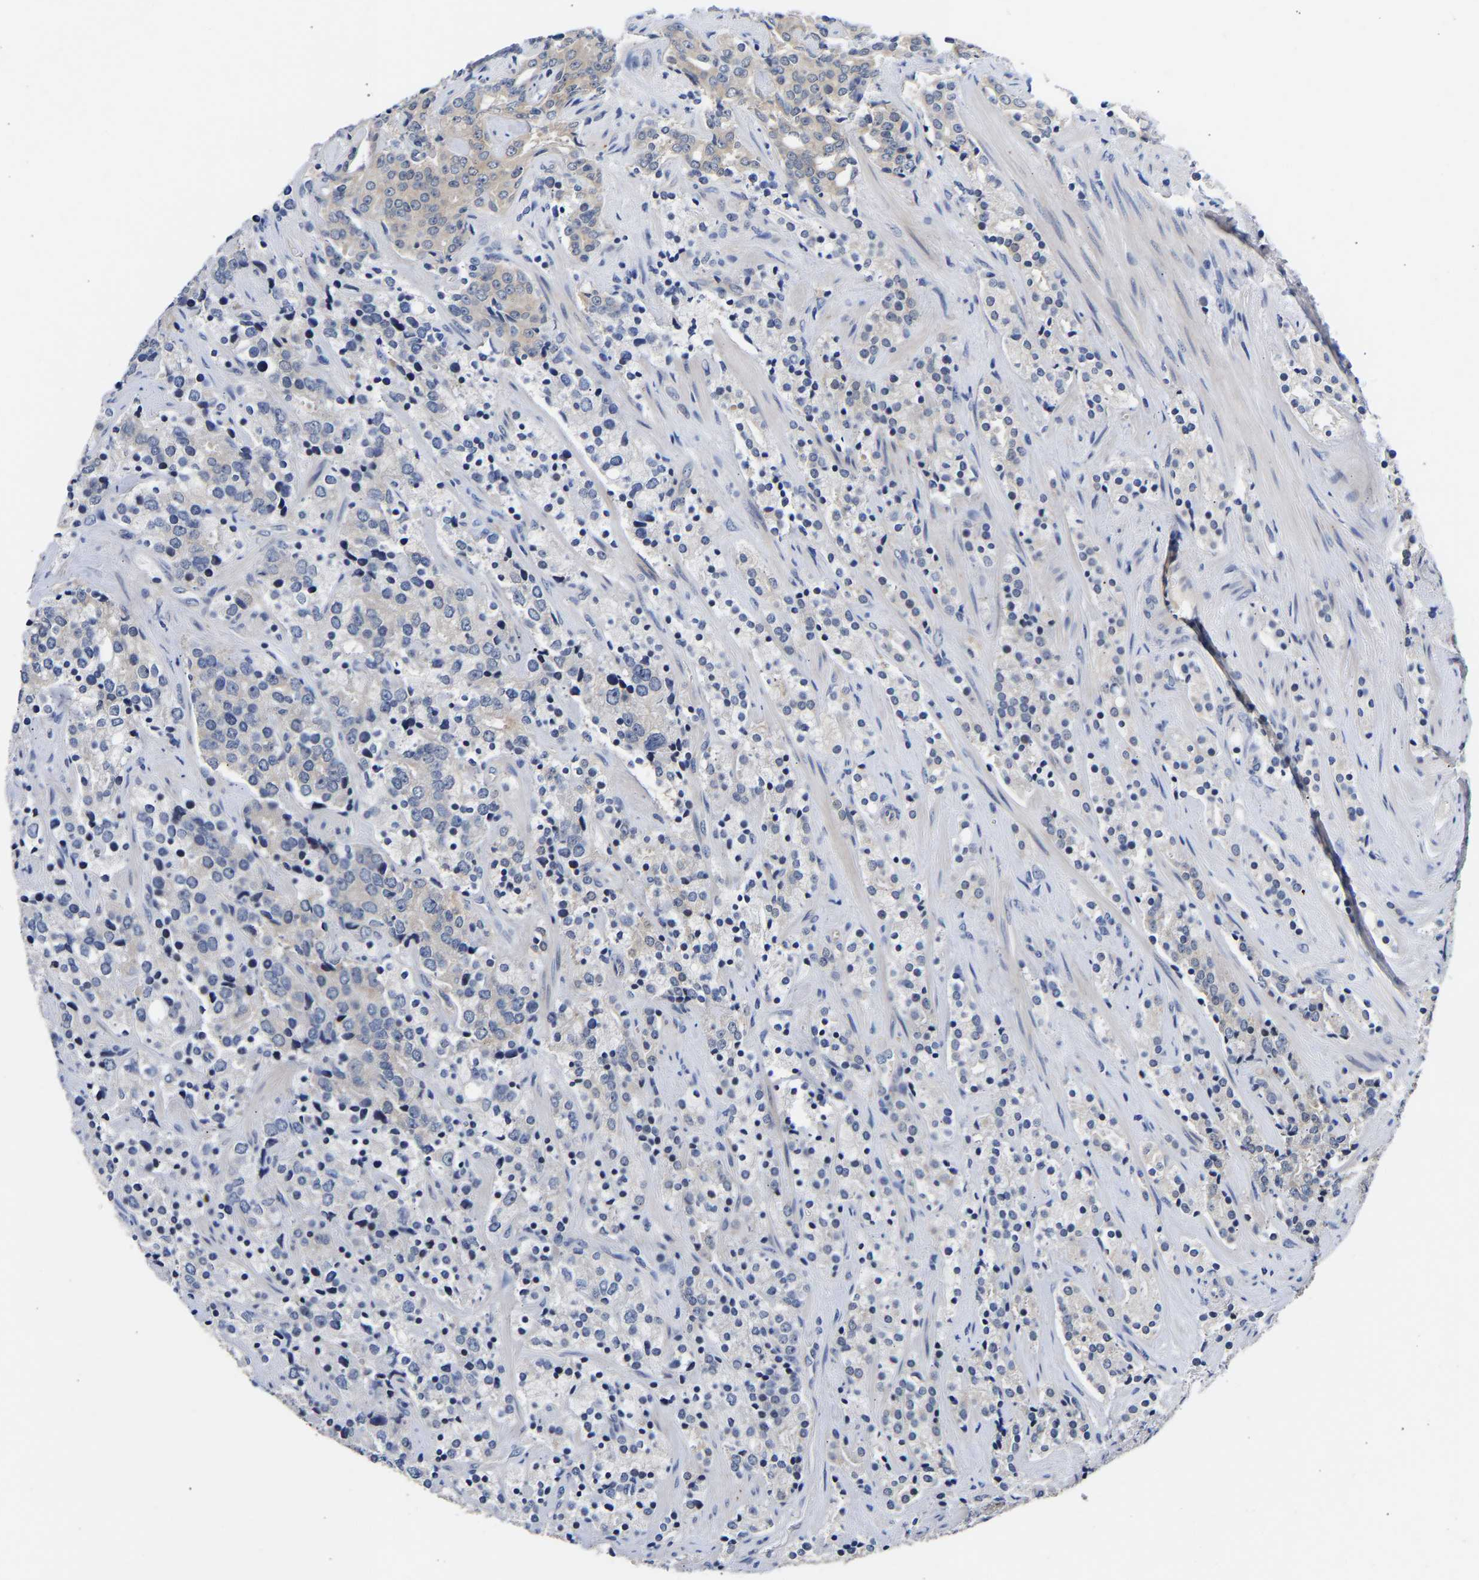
{"staining": {"intensity": "negative", "quantity": "none", "location": "none"}, "tissue": "prostate cancer", "cell_type": "Tumor cells", "image_type": "cancer", "snomed": [{"axis": "morphology", "description": "Adenocarcinoma, High grade"}, {"axis": "topography", "description": "Prostate"}], "caption": "IHC of adenocarcinoma (high-grade) (prostate) reveals no positivity in tumor cells.", "gene": "CCDC6", "patient": {"sex": "male", "age": 71}}